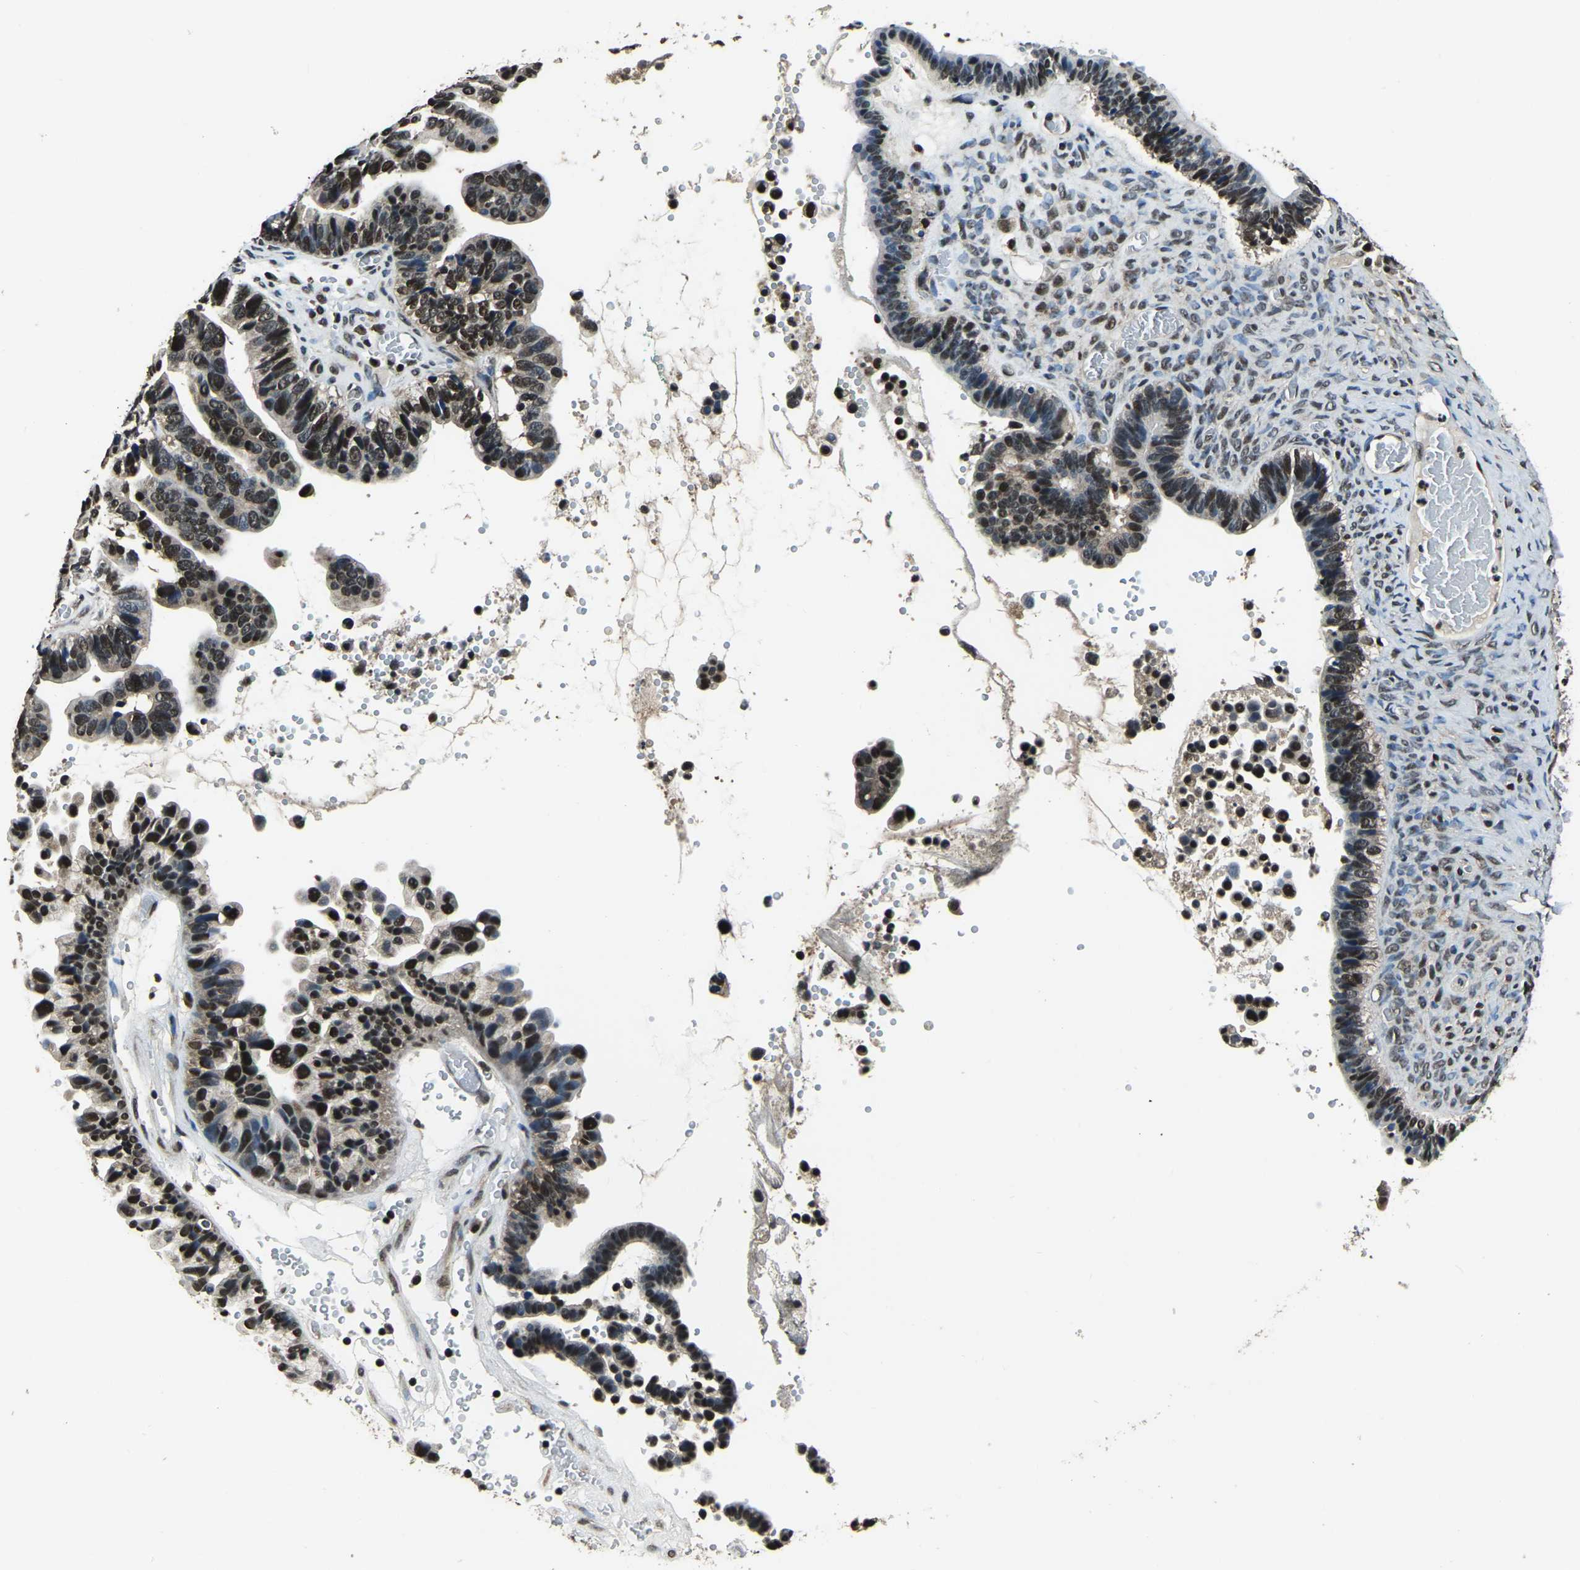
{"staining": {"intensity": "moderate", "quantity": ">75%", "location": "nuclear"}, "tissue": "ovarian cancer", "cell_type": "Tumor cells", "image_type": "cancer", "snomed": [{"axis": "morphology", "description": "Cystadenocarcinoma, serous, NOS"}, {"axis": "topography", "description": "Ovary"}], "caption": "Brown immunohistochemical staining in ovarian cancer demonstrates moderate nuclear positivity in about >75% of tumor cells.", "gene": "ANKIB1", "patient": {"sex": "female", "age": 56}}